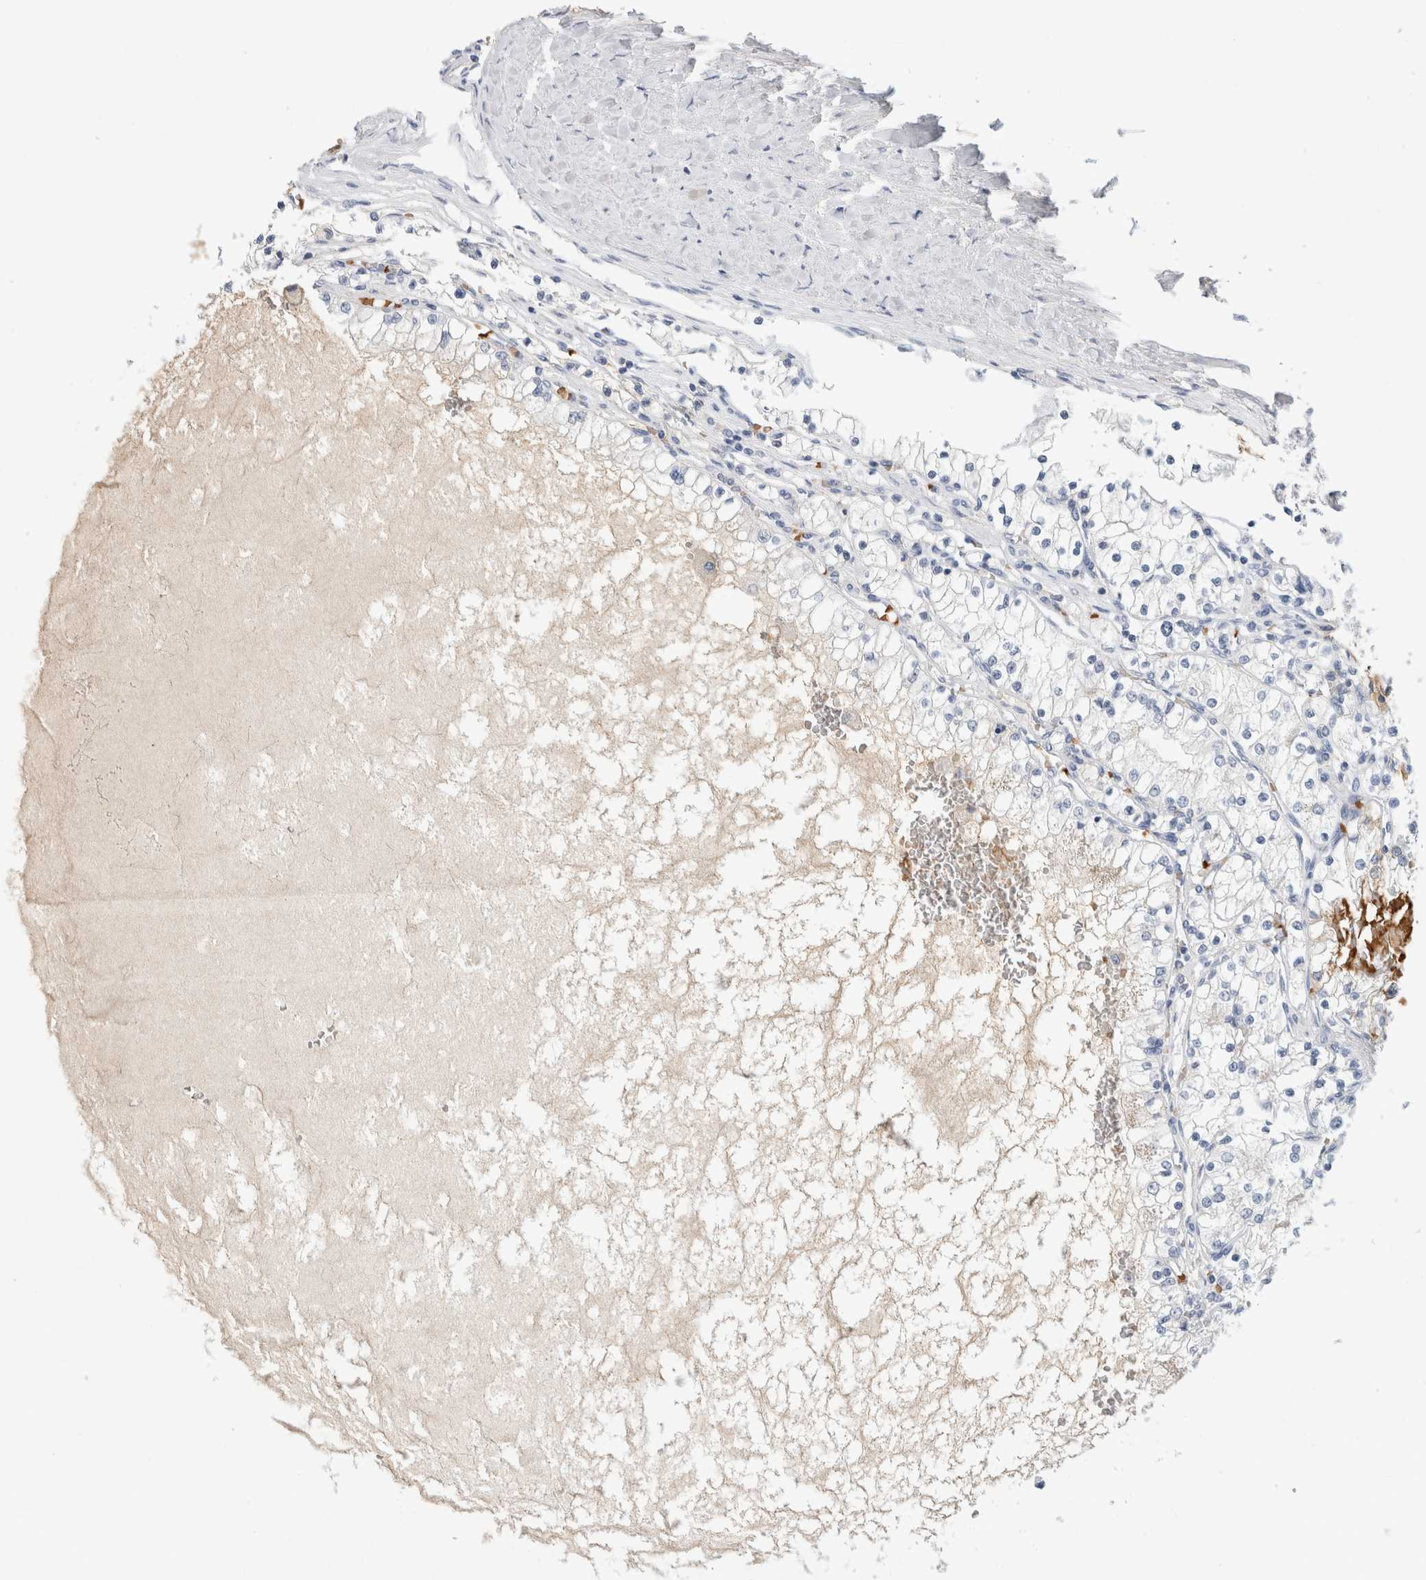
{"staining": {"intensity": "negative", "quantity": "none", "location": "none"}, "tissue": "renal cancer", "cell_type": "Tumor cells", "image_type": "cancer", "snomed": [{"axis": "morphology", "description": "Adenocarcinoma, NOS"}, {"axis": "topography", "description": "Kidney"}], "caption": "Photomicrograph shows no significant protein positivity in tumor cells of adenocarcinoma (renal).", "gene": "CA1", "patient": {"sex": "male", "age": 68}}